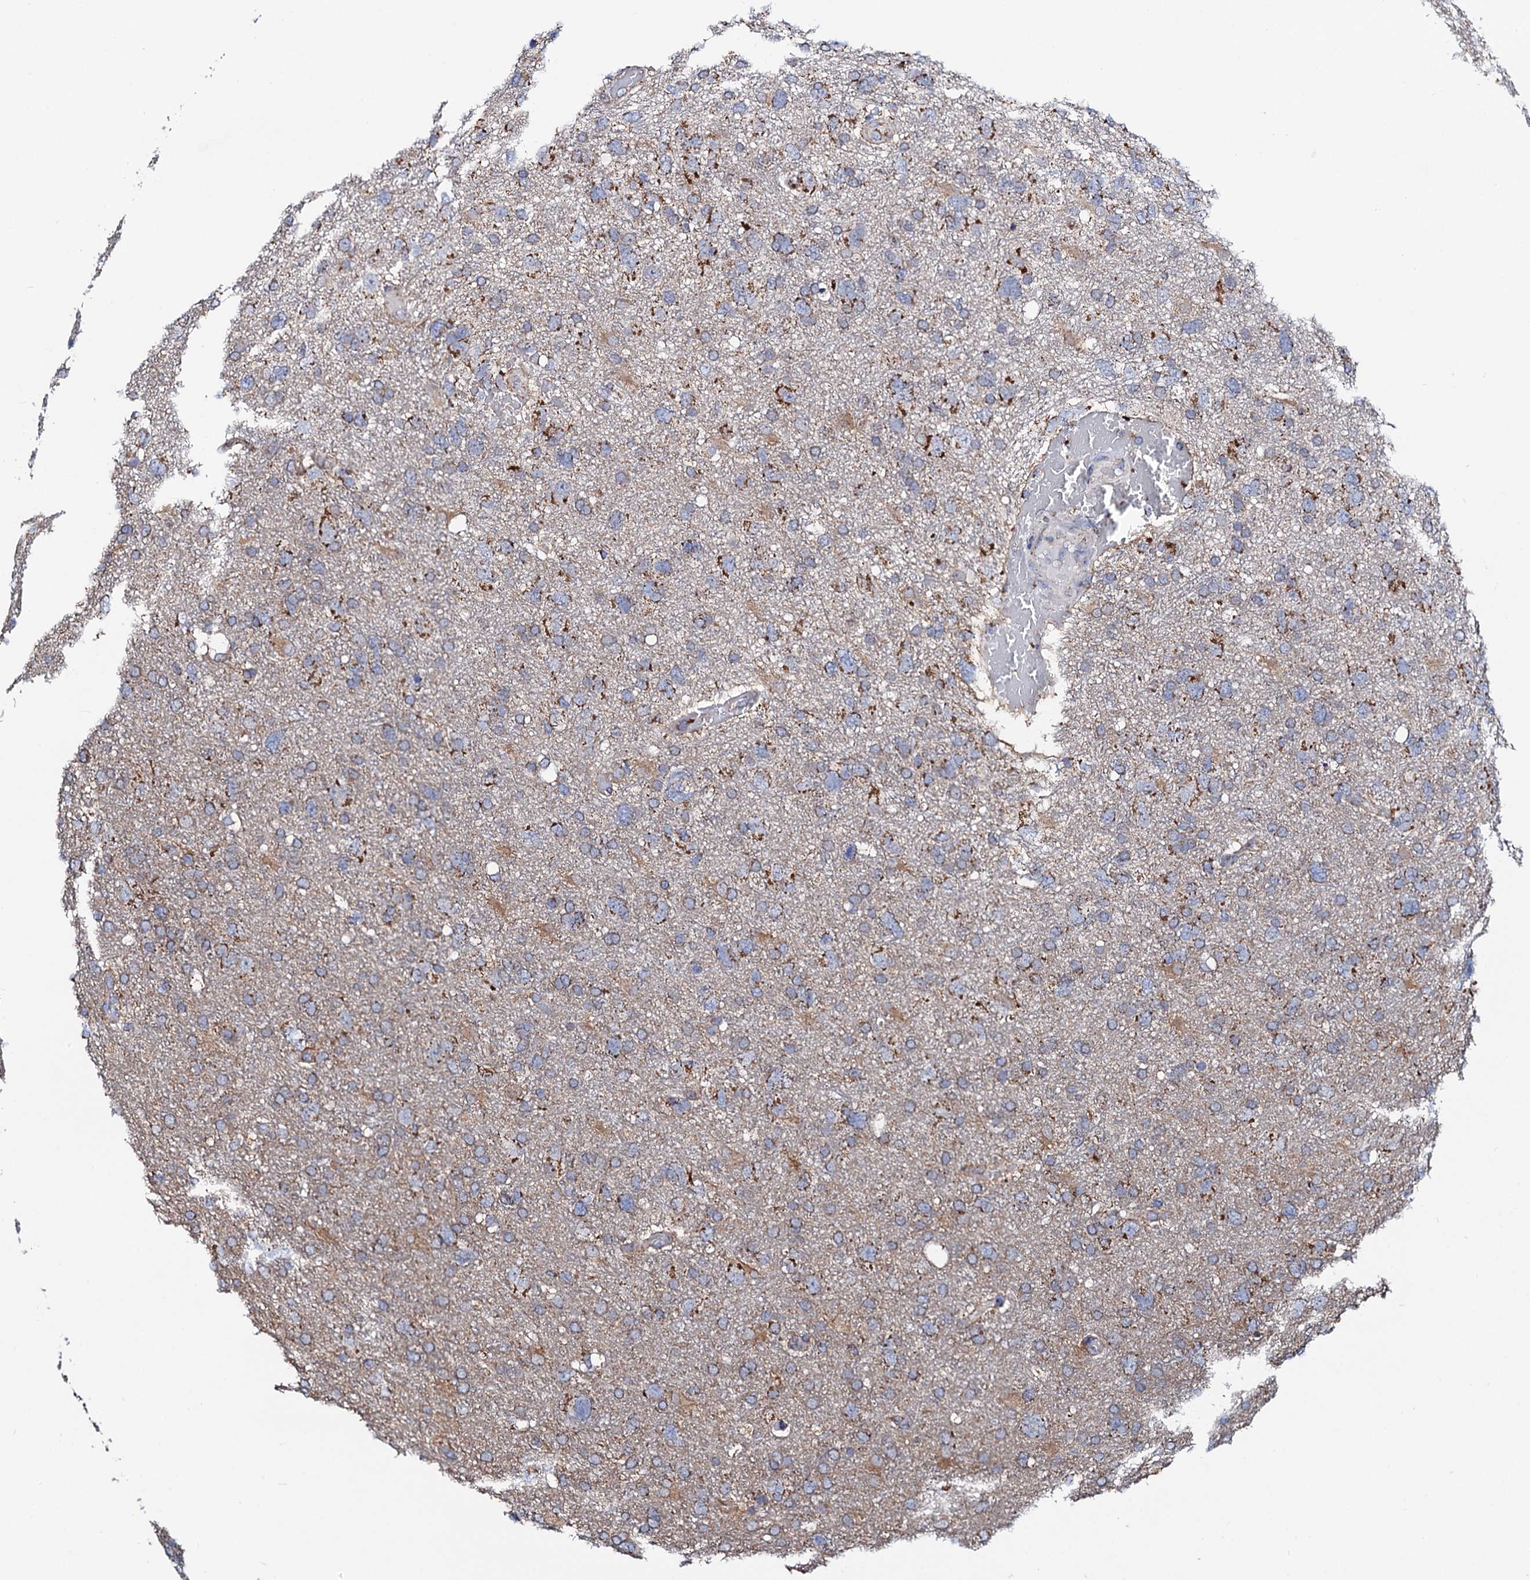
{"staining": {"intensity": "moderate", "quantity": "25%-75%", "location": "cytoplasmic/membranous"}, "tissue": "glioma", "cell_type": "Tumor cells", "image_type": "cancer", "snomed": [{"axis": "morphology", "description": "Glioma, malignant, High grade"}, {"axis": "topography", "description": "Brain"}], "caption": "Moderate cytoplasmic/membranous expression is appreciated in approximately 25%-75% of tumor cells in glioma. (DAB IHC, brown staining for protein, blue staining for nuclei).", "gene": "PTCD3", "patient": {"sex": "male", "age": 61}}